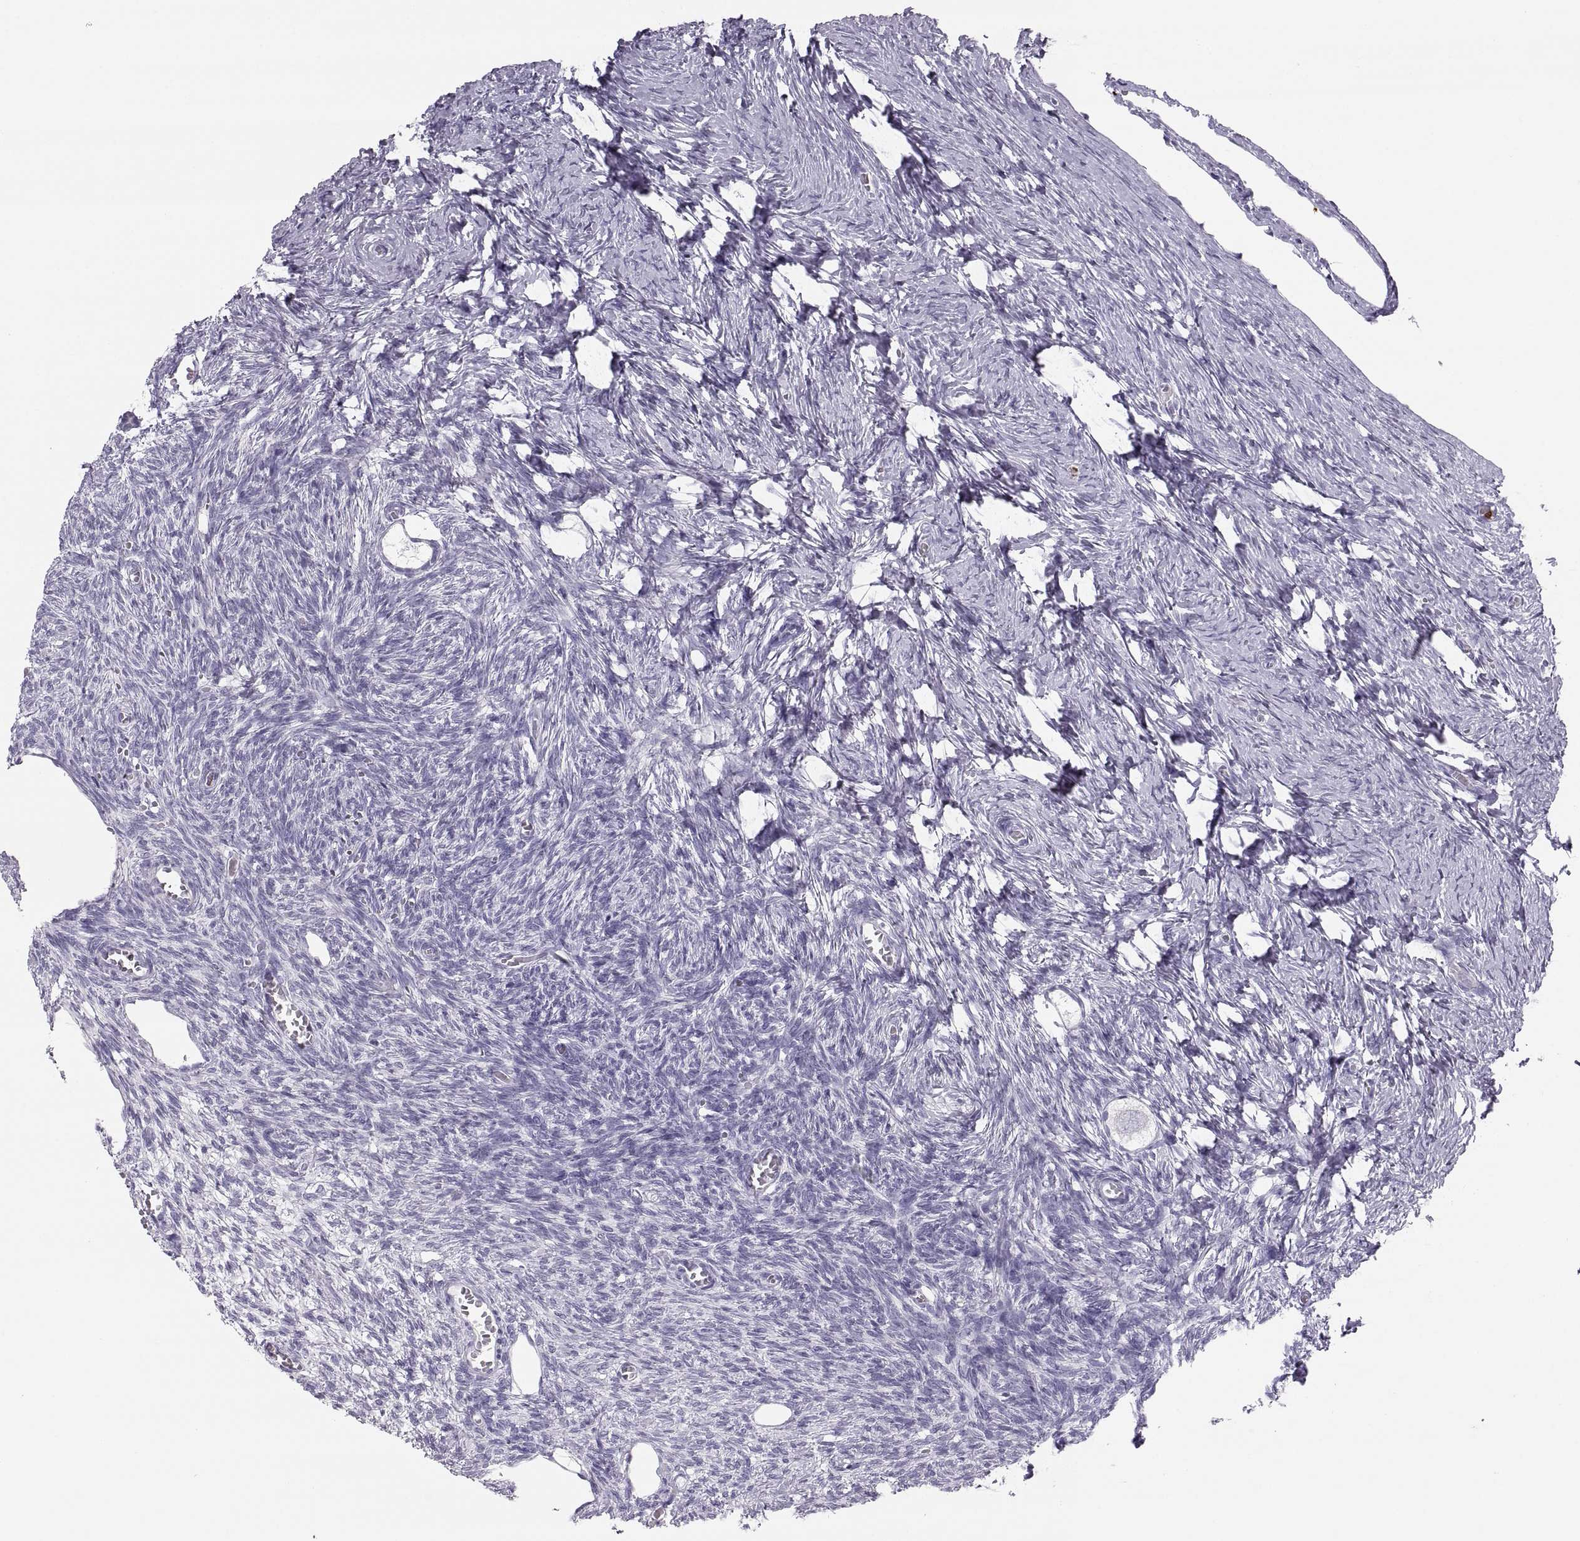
{"staining": {"intensity": "negative", "quantity": "none", "location": "none"}, "tissue": "ovary", "cell_type": "Follicle cells", "image_type": "normal", "snomed": [{"axis": "morphology", "description": "Normal tissue, NOS"}, {"axis": "topography", "description": "Ovary"}], "caption": "Micrograph shows no significant protein expression in follicle cells of unremarkable ovary.", "gene": "MILR1", "patient": {"sex": "female", "age": 27}}